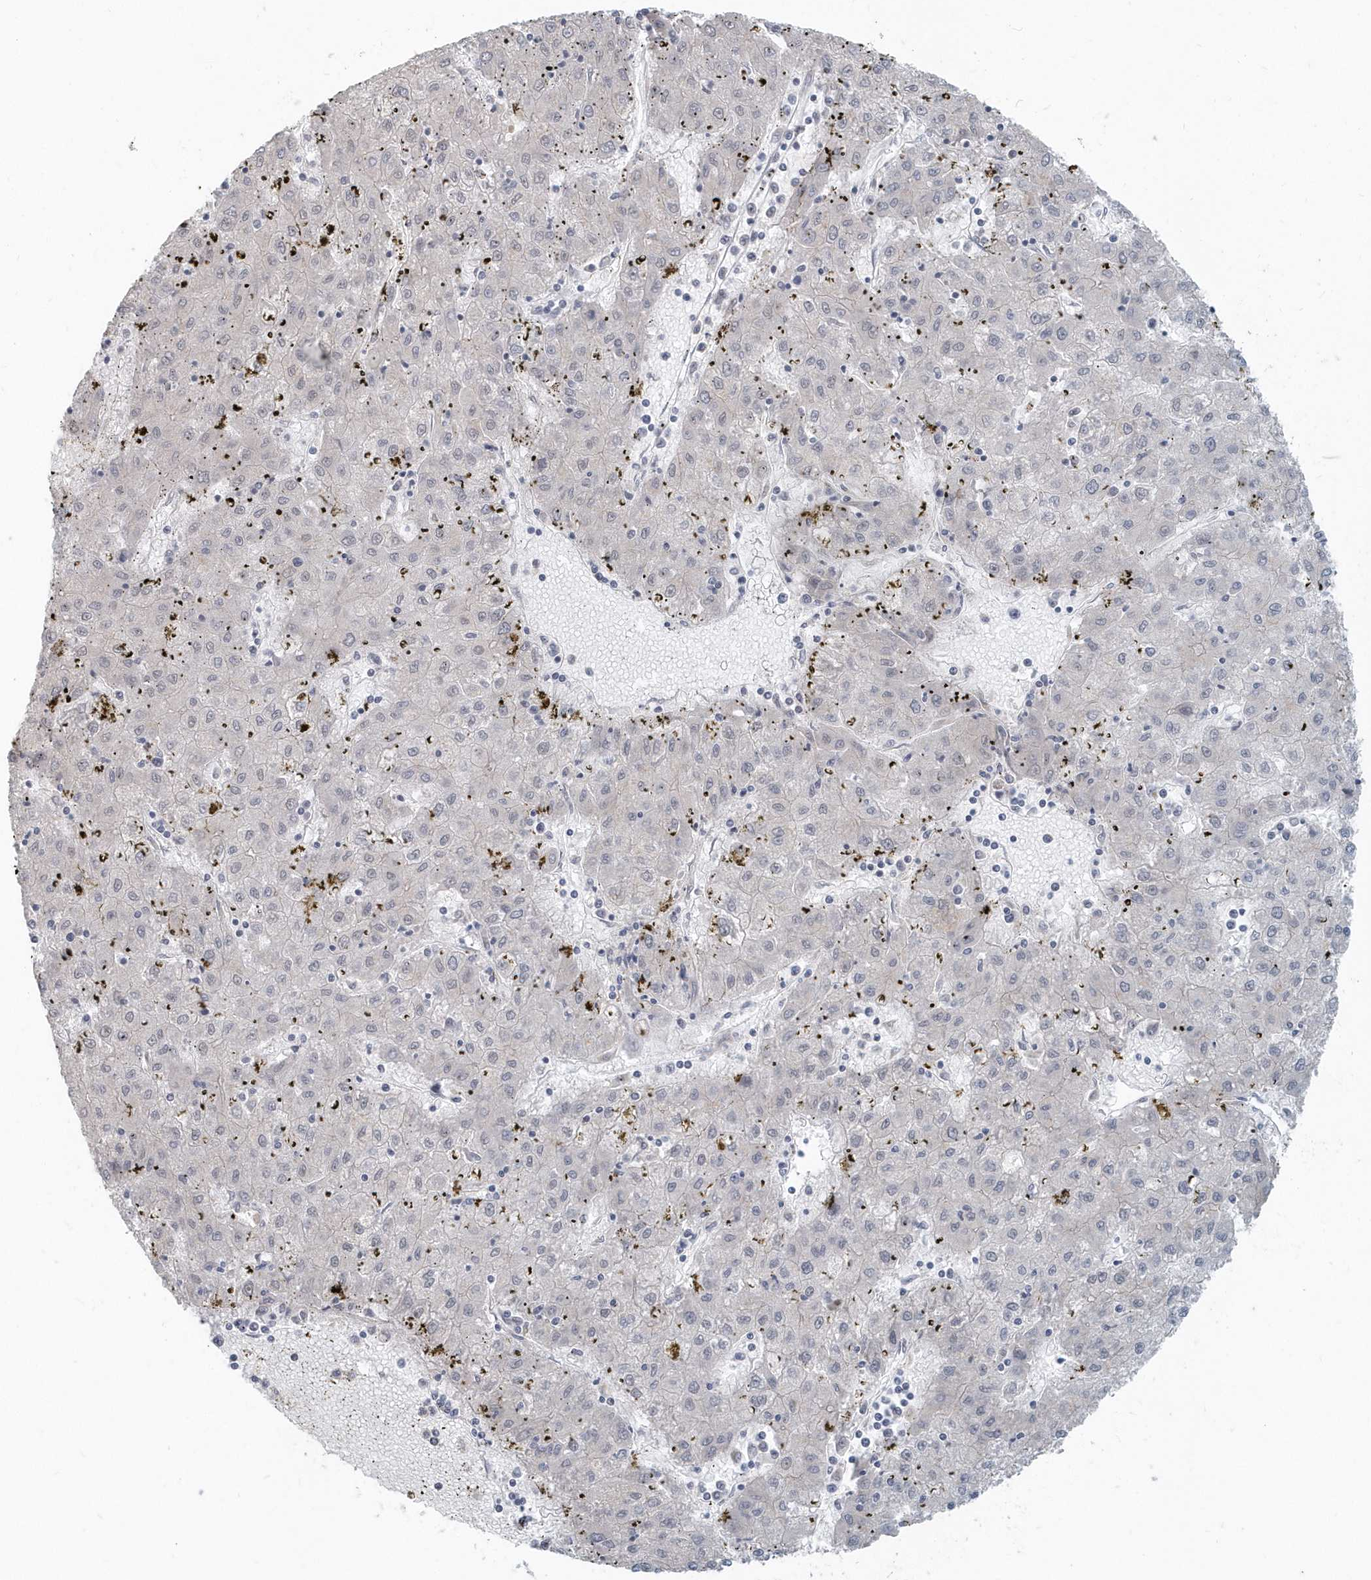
{"staining": {"intensity": "negative", "quantity": "none", "location": "none"}, "tissue": "liver cancer", "cell_type": "Tumor cells", "image_type": "cancer", "snomed": [{"axis": "morphology", "description": "Carcinoma, Hepatocellular, NOS"}, {"axis": "topography", "description": "Liver"}], "caption": "Liver cancer (hepatocellular carcinoma) was stained to show a protein in brown. There is no significant positivity in tumor cells.", "gene": "NAPB", "patient": {"sex": "male", "age": 72}}